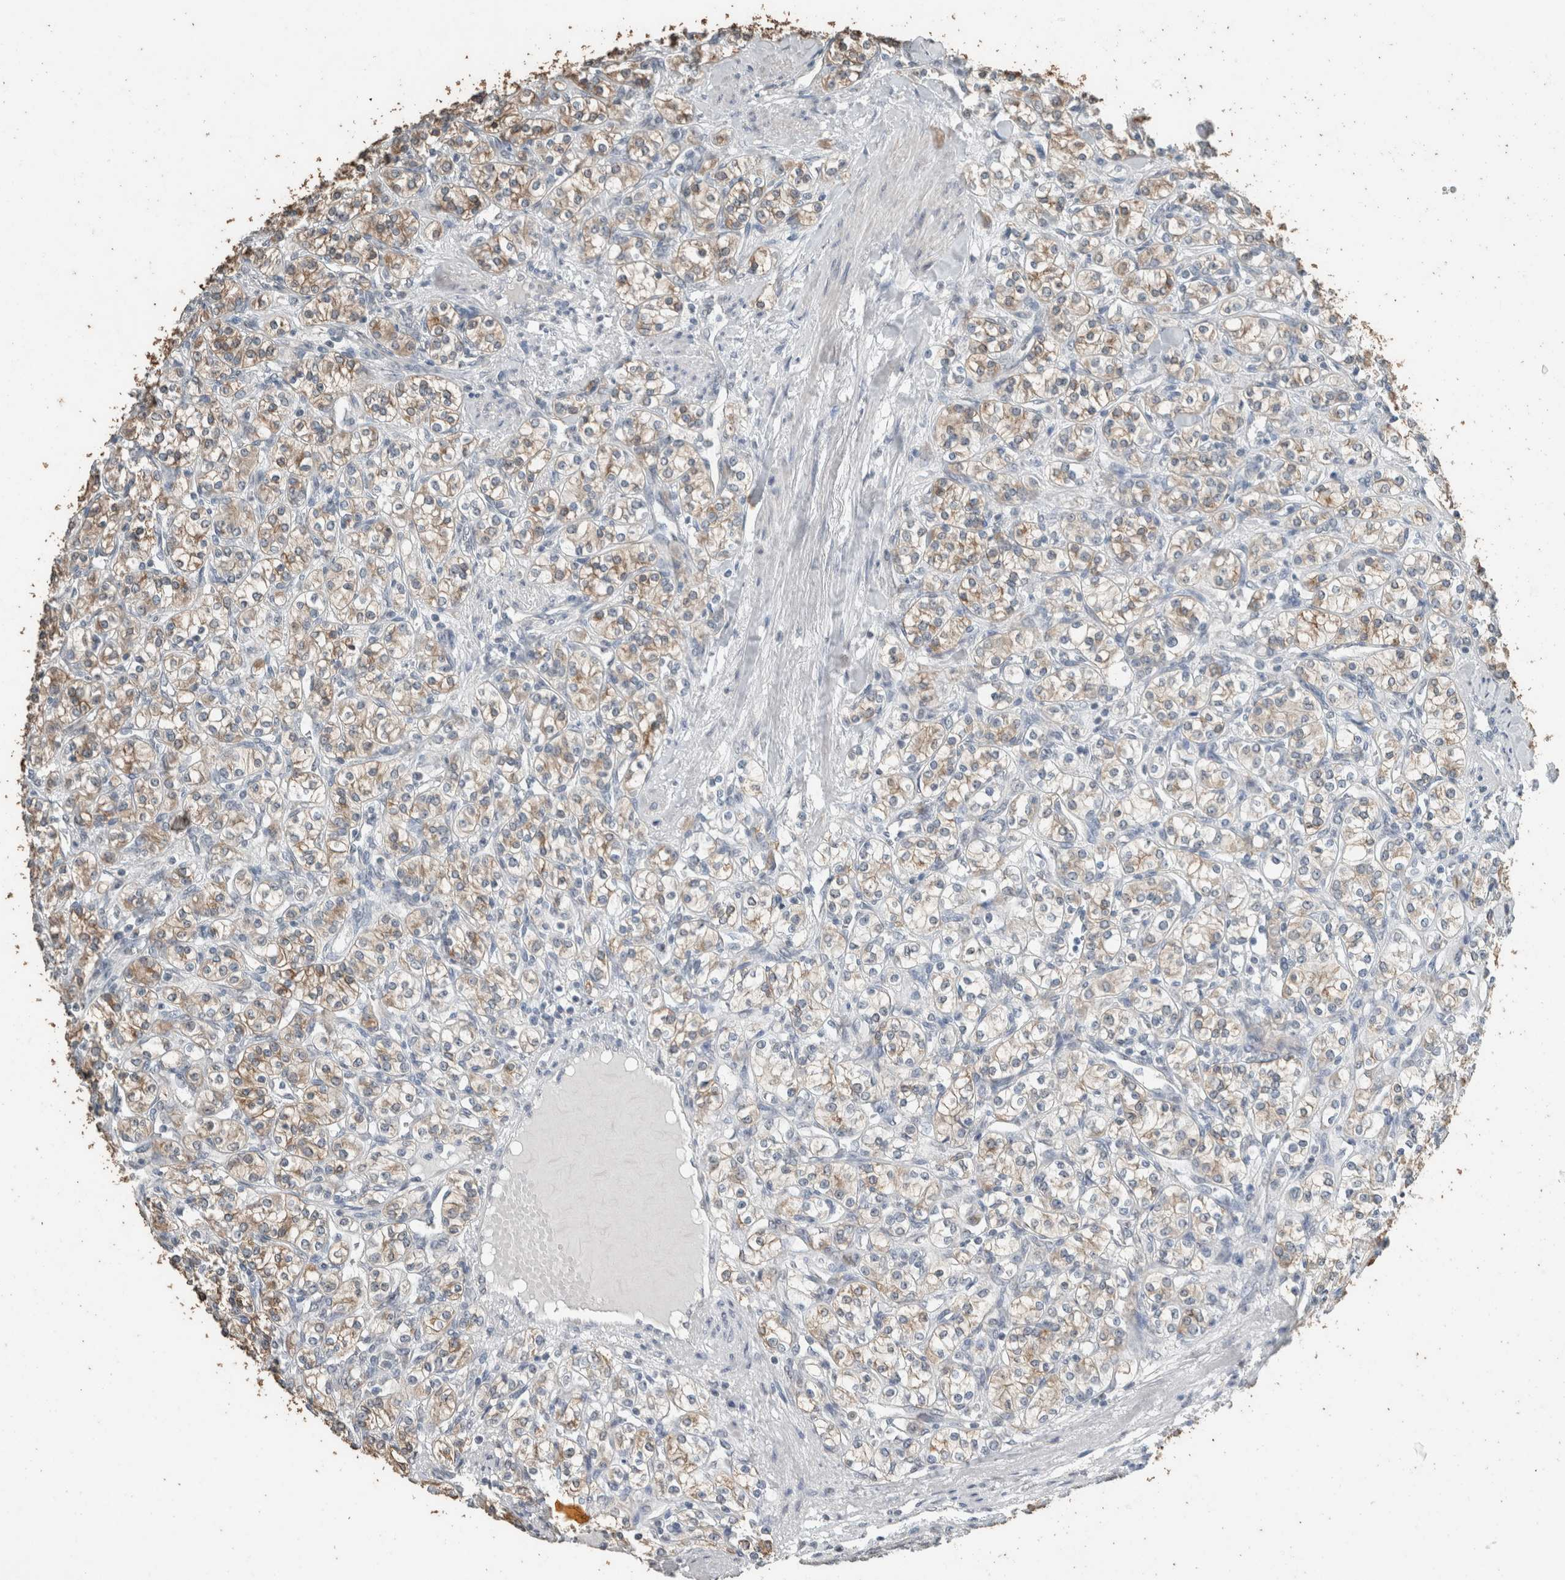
{"staining": {"intensity": "weak", "quantity": ">75%", "location": "cytoplasmic/membranous"}, "tissue": "renal cancer", "cell_type": "Tumor cells", "image_type": "cancer", "snomed": [{"axis": "morphology", "description": "Adenocarcinoma, NOS"}, {"axis": "topography", "description": "Kidney"}], "caption": "Tumor cells display low levels of weak cytoplasmic/membranous expression in approximately >75% of cells in human renal cancer (adenocarcinoma). The staining is performed using DAB brown chromogen to label protein expression. The nuclei are counter-stained blue using hematoxylin.", "gene": "ACVR2B", "patient": {"sex": "male", "age": 77}}